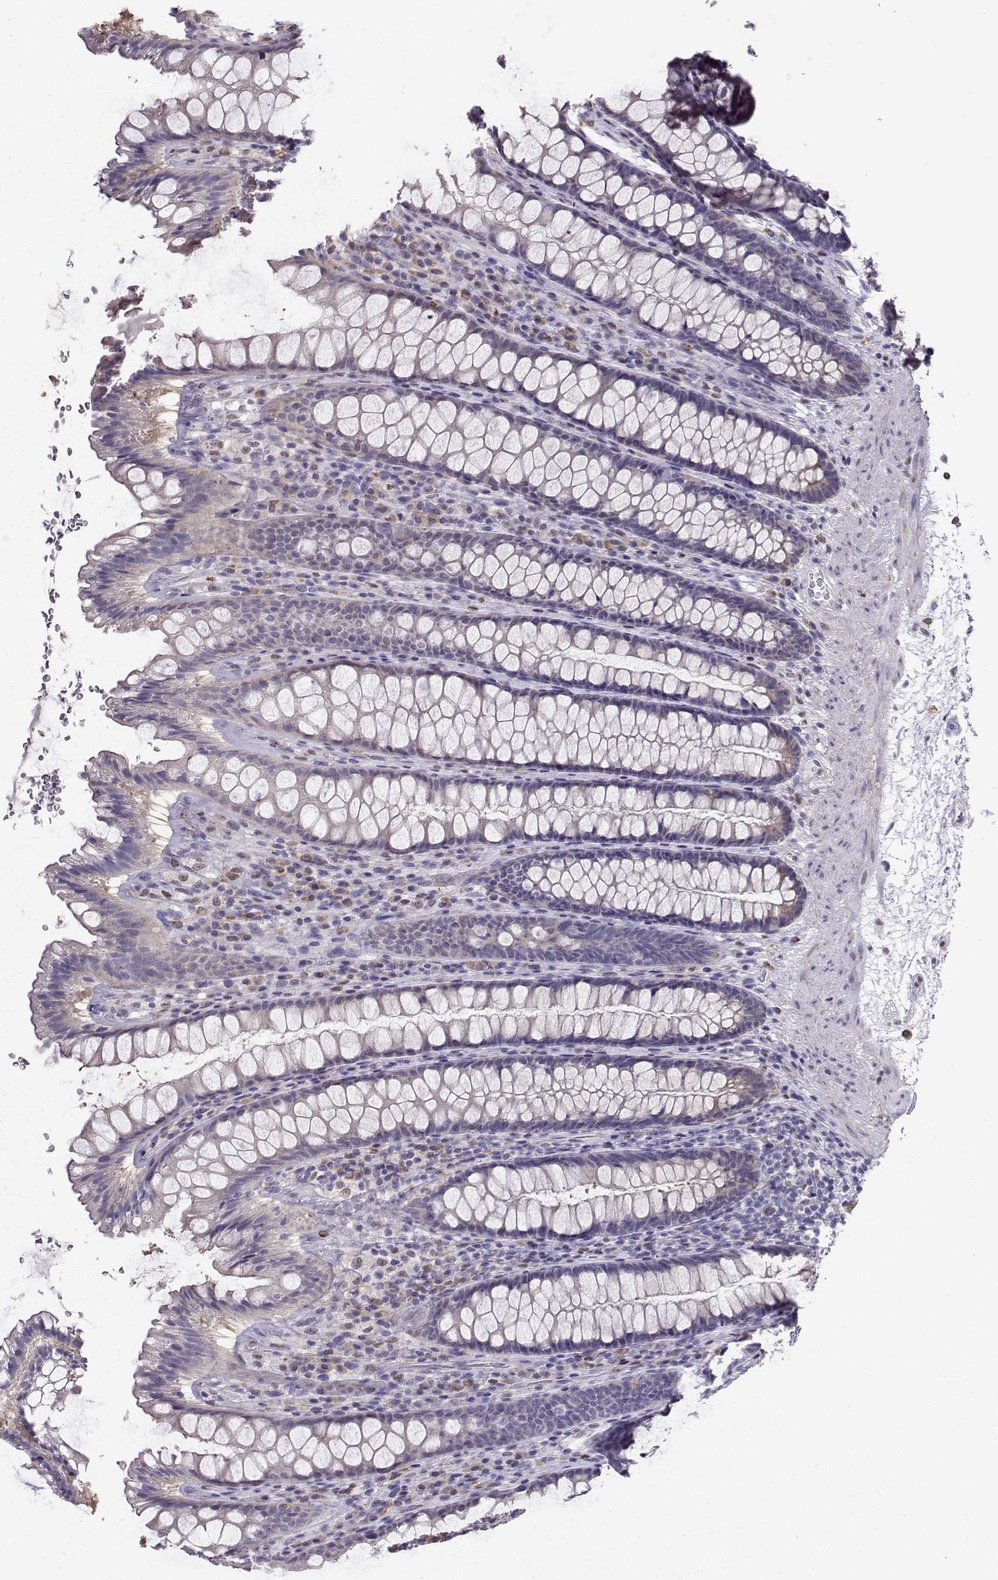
{"staining": {"intensity": "negative", "quantity": "none", "location": "none"}, "tissue": "rectum", "cell_type": "Glandular cells", "image_type": "normal", "snomed": [{"axis": "morphology", "description": "Normal tissue, NOS"}, {"axis": "topography", "description": "Rectum"}], "caption": "Protein analysis of normal rectum demonstrates no significant positivity in glandular cells. (DAB immunohistochemistry, high magnification).", "gene": "DCLK3", "patient": {"sex": "male", "age": 72}}